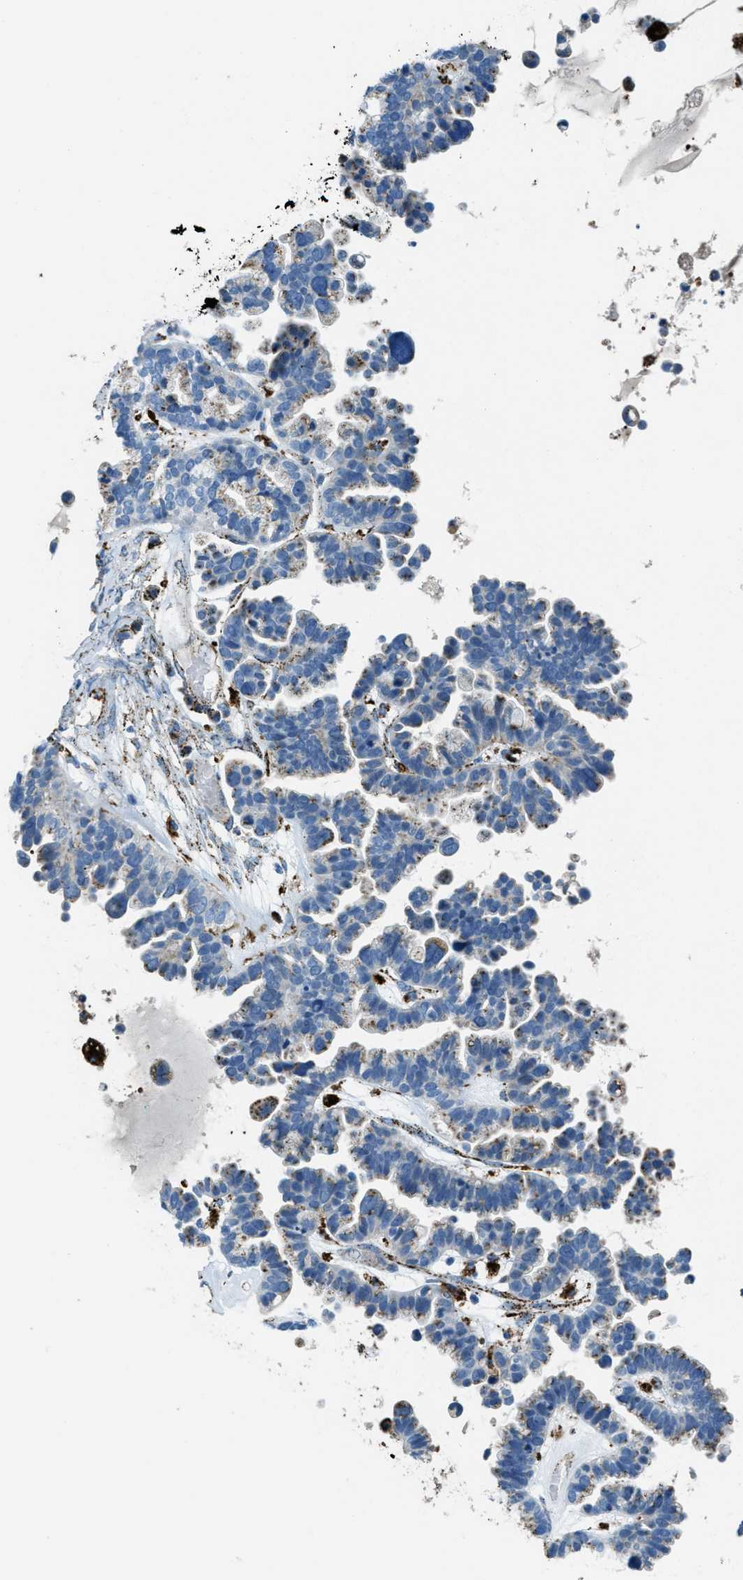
{"staining": {"intensity": "moderate", "quantity": "25%-75%", "location": "cytoplasmic/membranous"}, "tissue": "ovarian cancer", "cell_type": "Tumor cells", "image_type": "cancer", "snomed": [{"axis": "morphology", "description": "Cystadenocarcinoma, serous, NOS"}, {"axis": "topography", "description": "Ovary"}], "caption": "Tumor cells show moderate cytoplasmic/membranous expression in approximately 25%-75% of cells in ovarian cancer.", "gene": "SCARB2", "patient": {"sex": "female", "age": 56}}